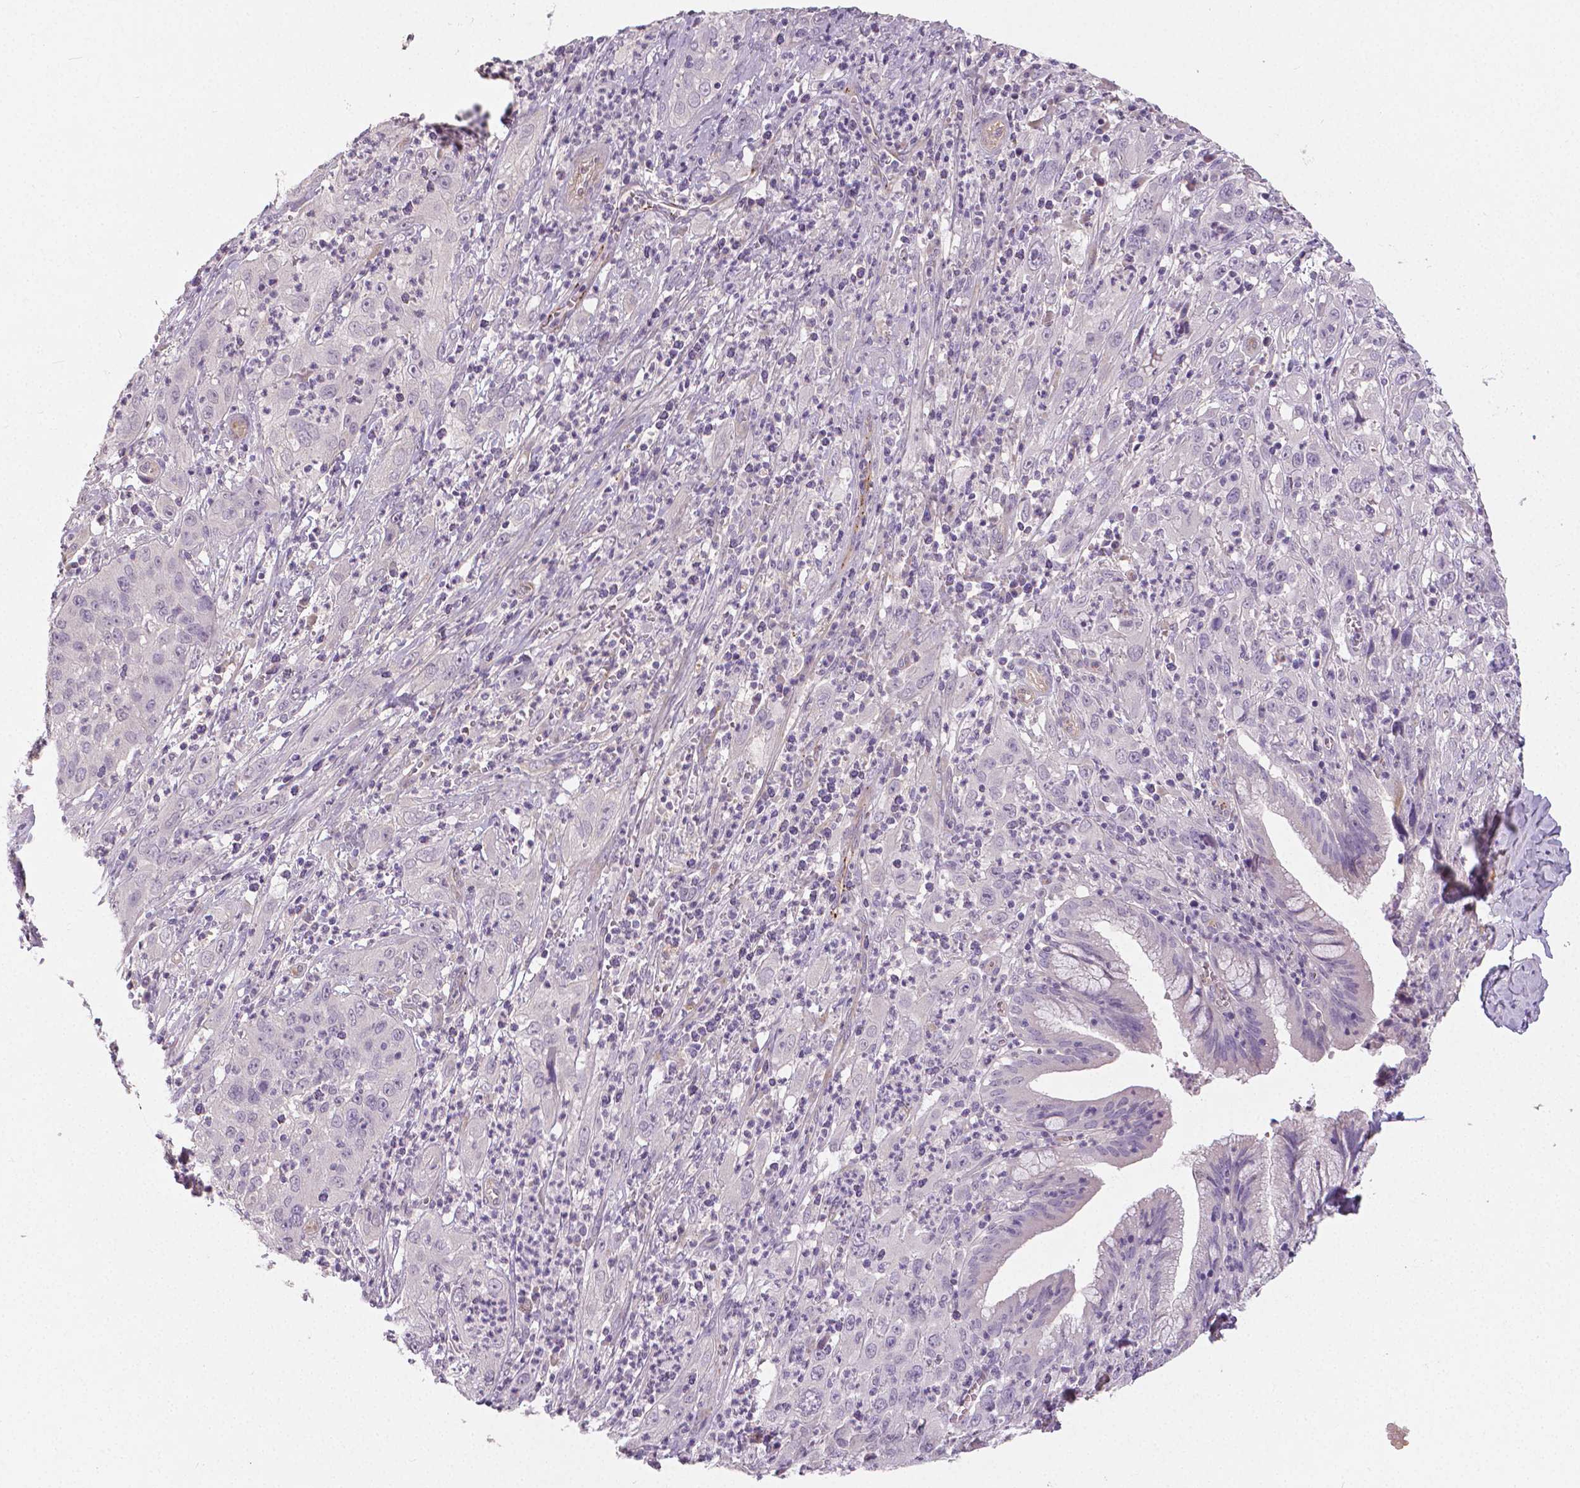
{"staining": {"intensity": "negative", "quantity": "none", "location": "none"}, "tissue": "cervical cancer", "cell_type": "Tumor cells", "image_type": "cancer", "snomed": [{"axis": "morphology", "description": "Squamous cell carcinoma, NOS"}, {"axis": "topography", "description": "Cervix"}], "caption": "This is a photomicrograph of IHC staining of cervical cancer (squamous cell carcinoma), which shows no staining in tumor cells.", "gene": "FLT1", "patient": {"sex": "female", "age": 32}}